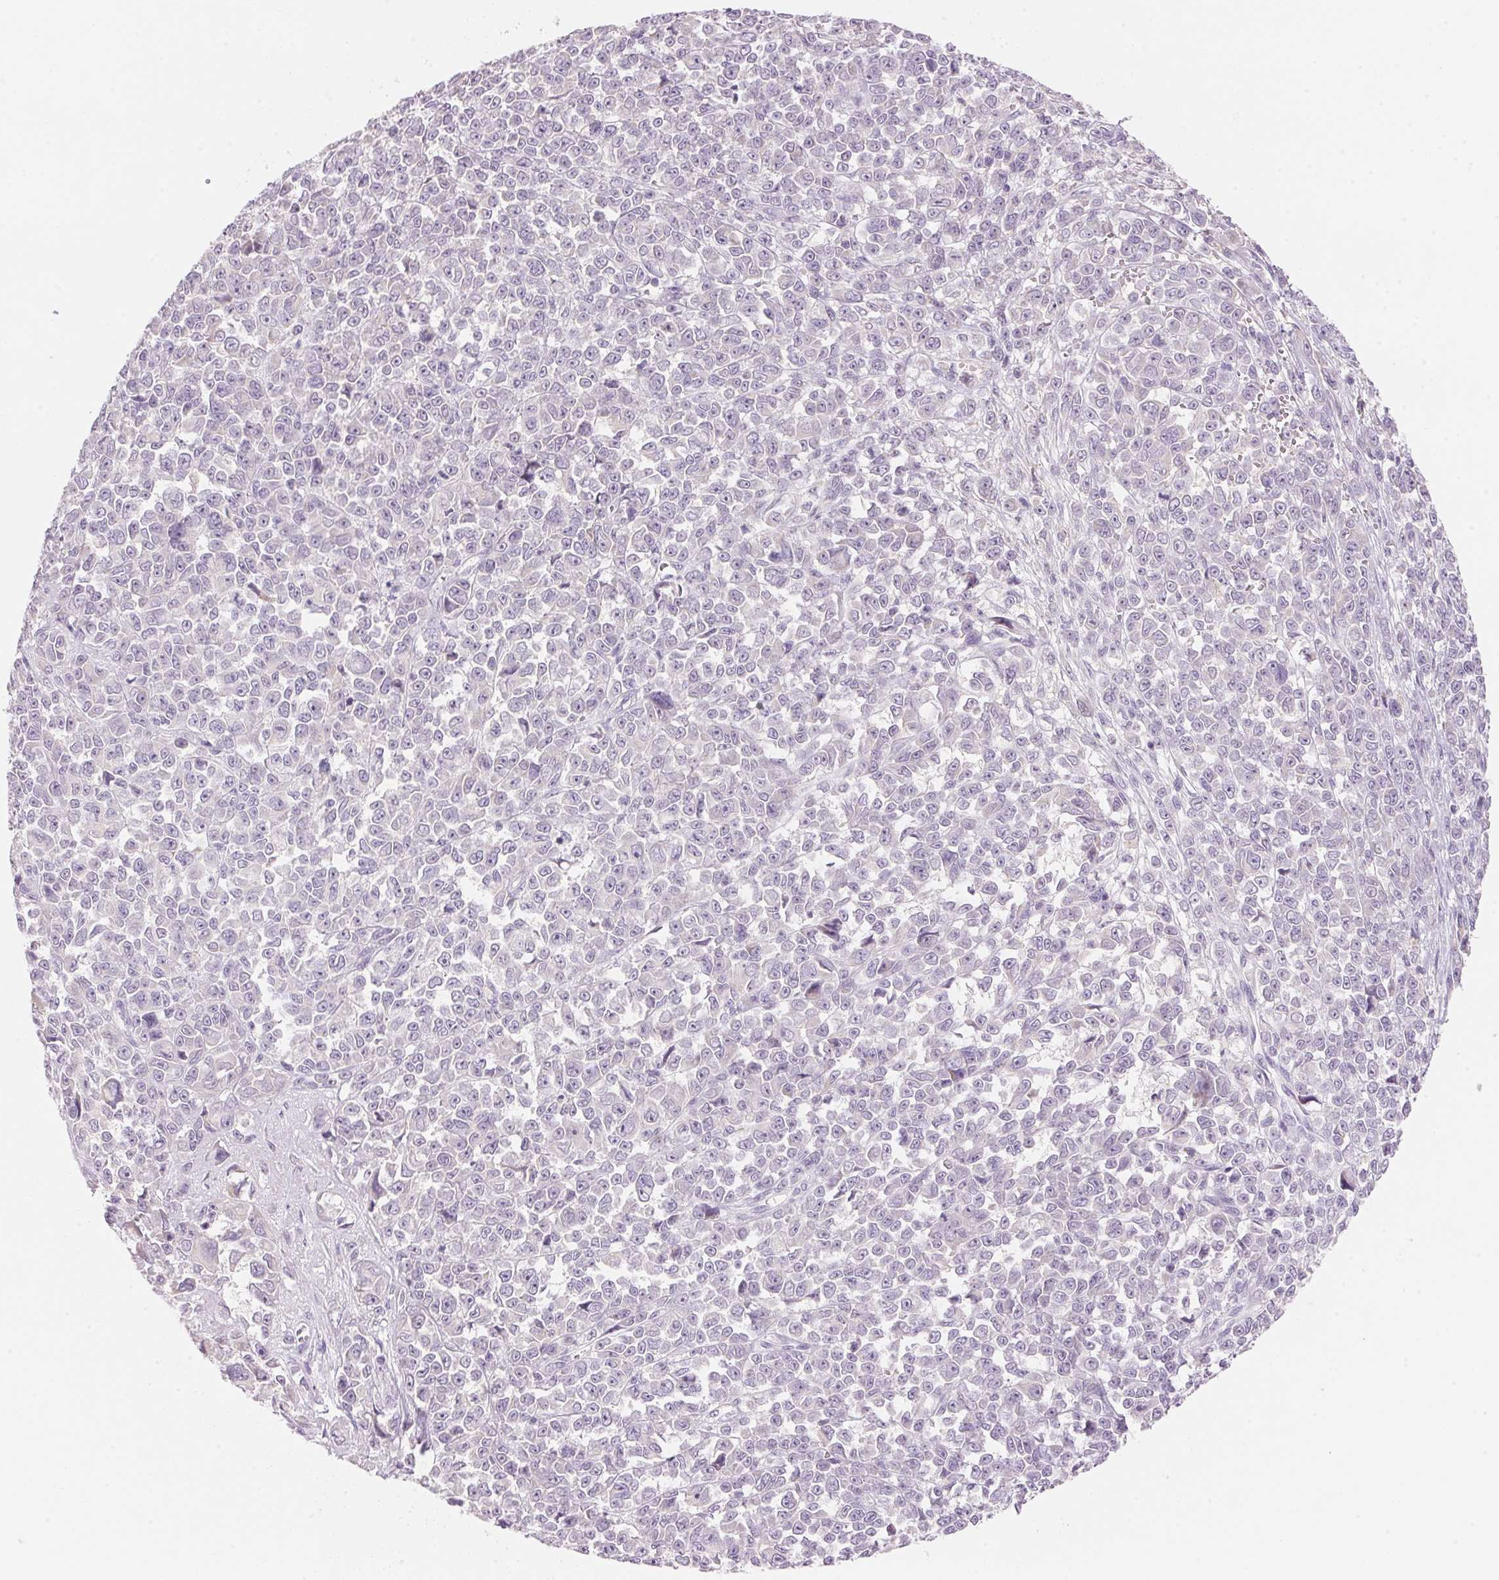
{"staining": {"intensity": "negative", "quantity": "none", "location": "none"}, "tissue": "melanoma", "cell_type": "Tumor cells", "image_type": "cancer", "snomed": [{"axis": "morphology", "description": "Malignant melanoma, NOS"}, {"axis": "topography", "description": "Skin"}], "caption": "IHC micrograph of malignant melanoma stained for a protein (brown), which displays no expression in tumor cells. Brightfield microscopy of IHC stained with DAB (brown) and hematoxylin (blue), captured at high magnification.", "gene": "CYP11B1", "patient": {"sex": "female", "age": 95}}